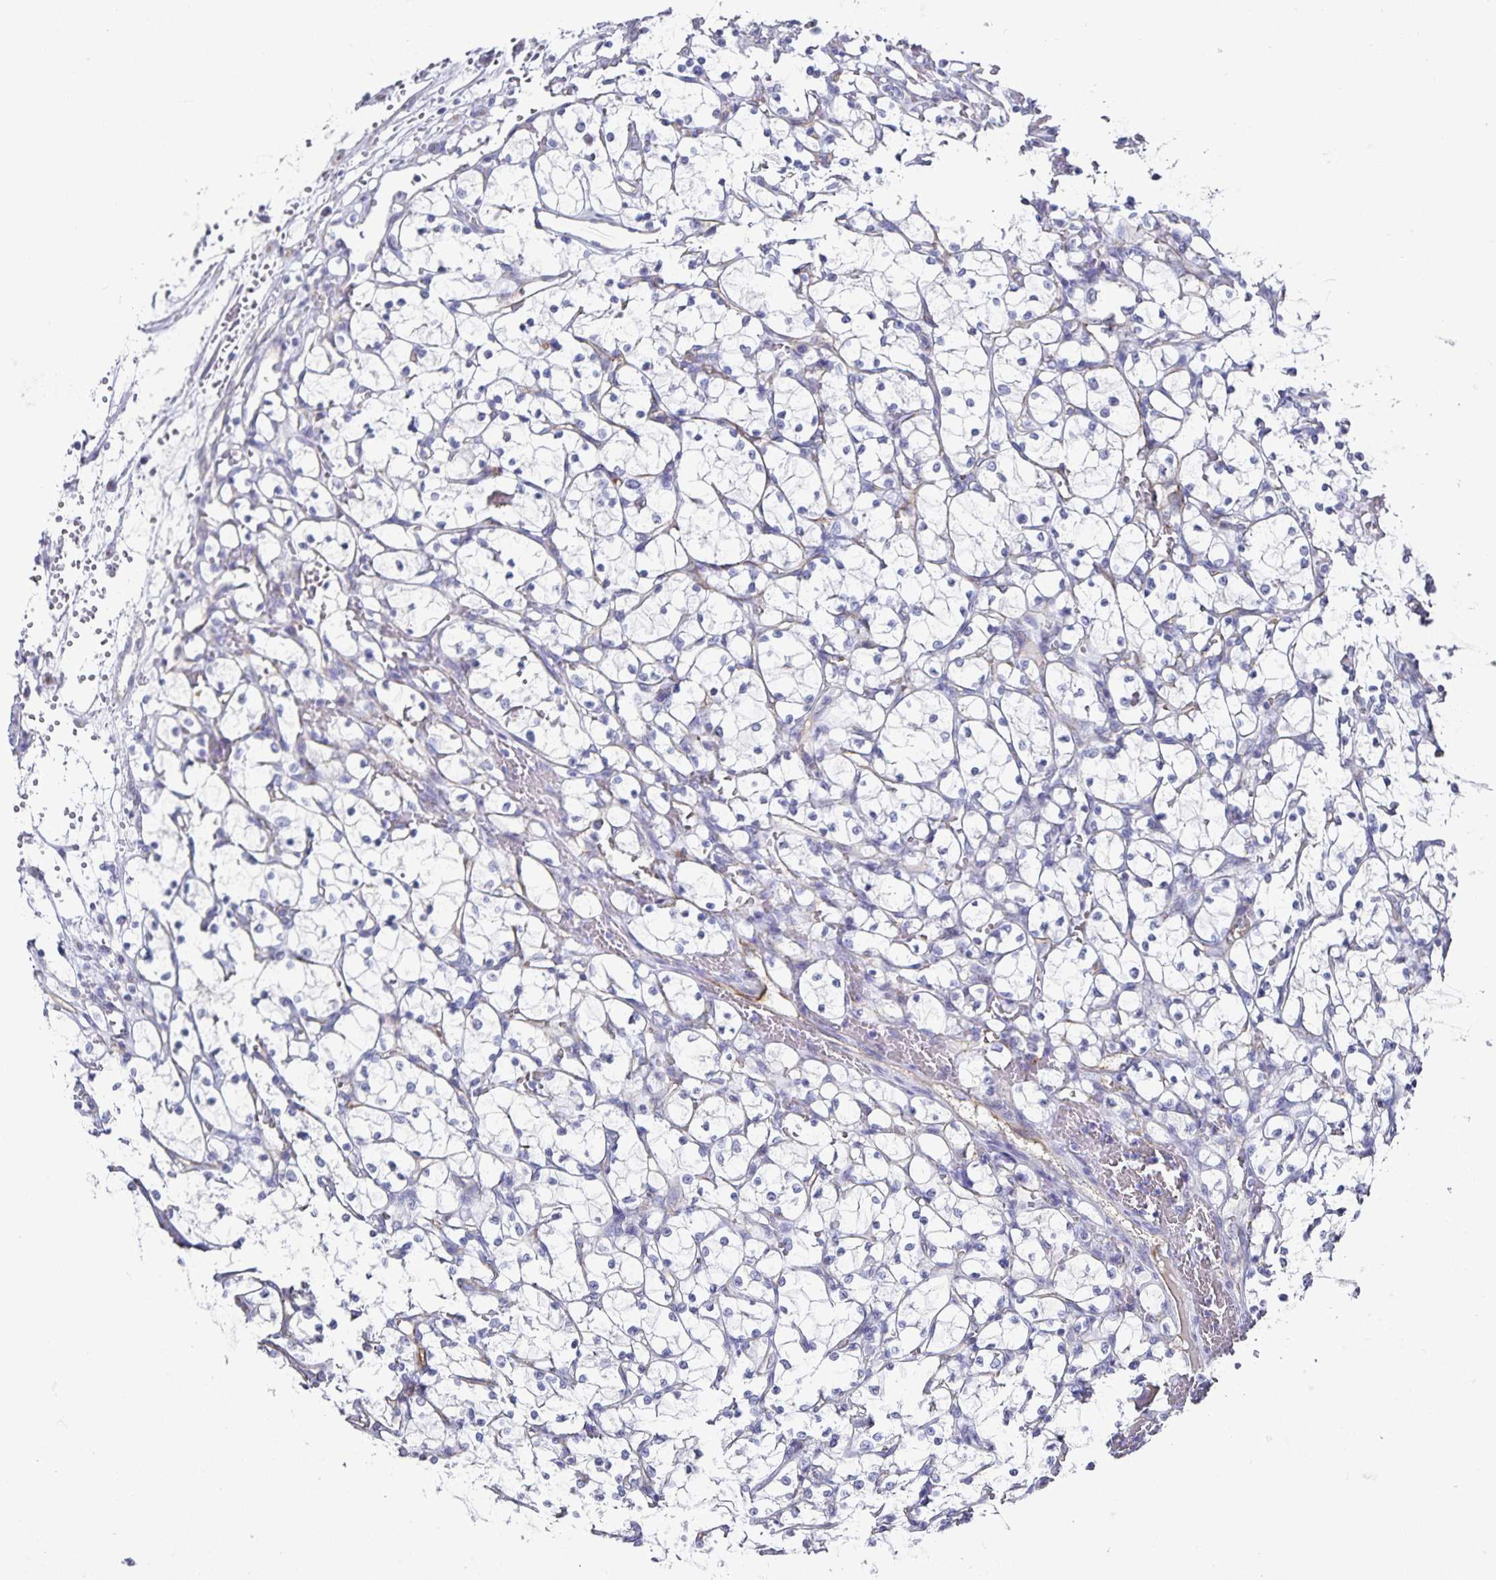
{"staining": {"intensity": "negative", "quantity": "none", "location": "none"}, "tissue": "renal cancer", "cell_type": "Tumor cells", "image_type": "cancer", "snomed": [{"axis": "morphology", "description": "Adenocarcinoma, NOS"}, {"axis": "topography", "description": "Kidney"}], "caption": "There is no significant positivity in tumor cells of renal adenocarcinoma. (DAB (3,3'-diaminobenzidine) immunohistochemistry with hematoxylin counter stain).", "gene": "PODXL", "patient": {"sex": "female", "age": 69}}